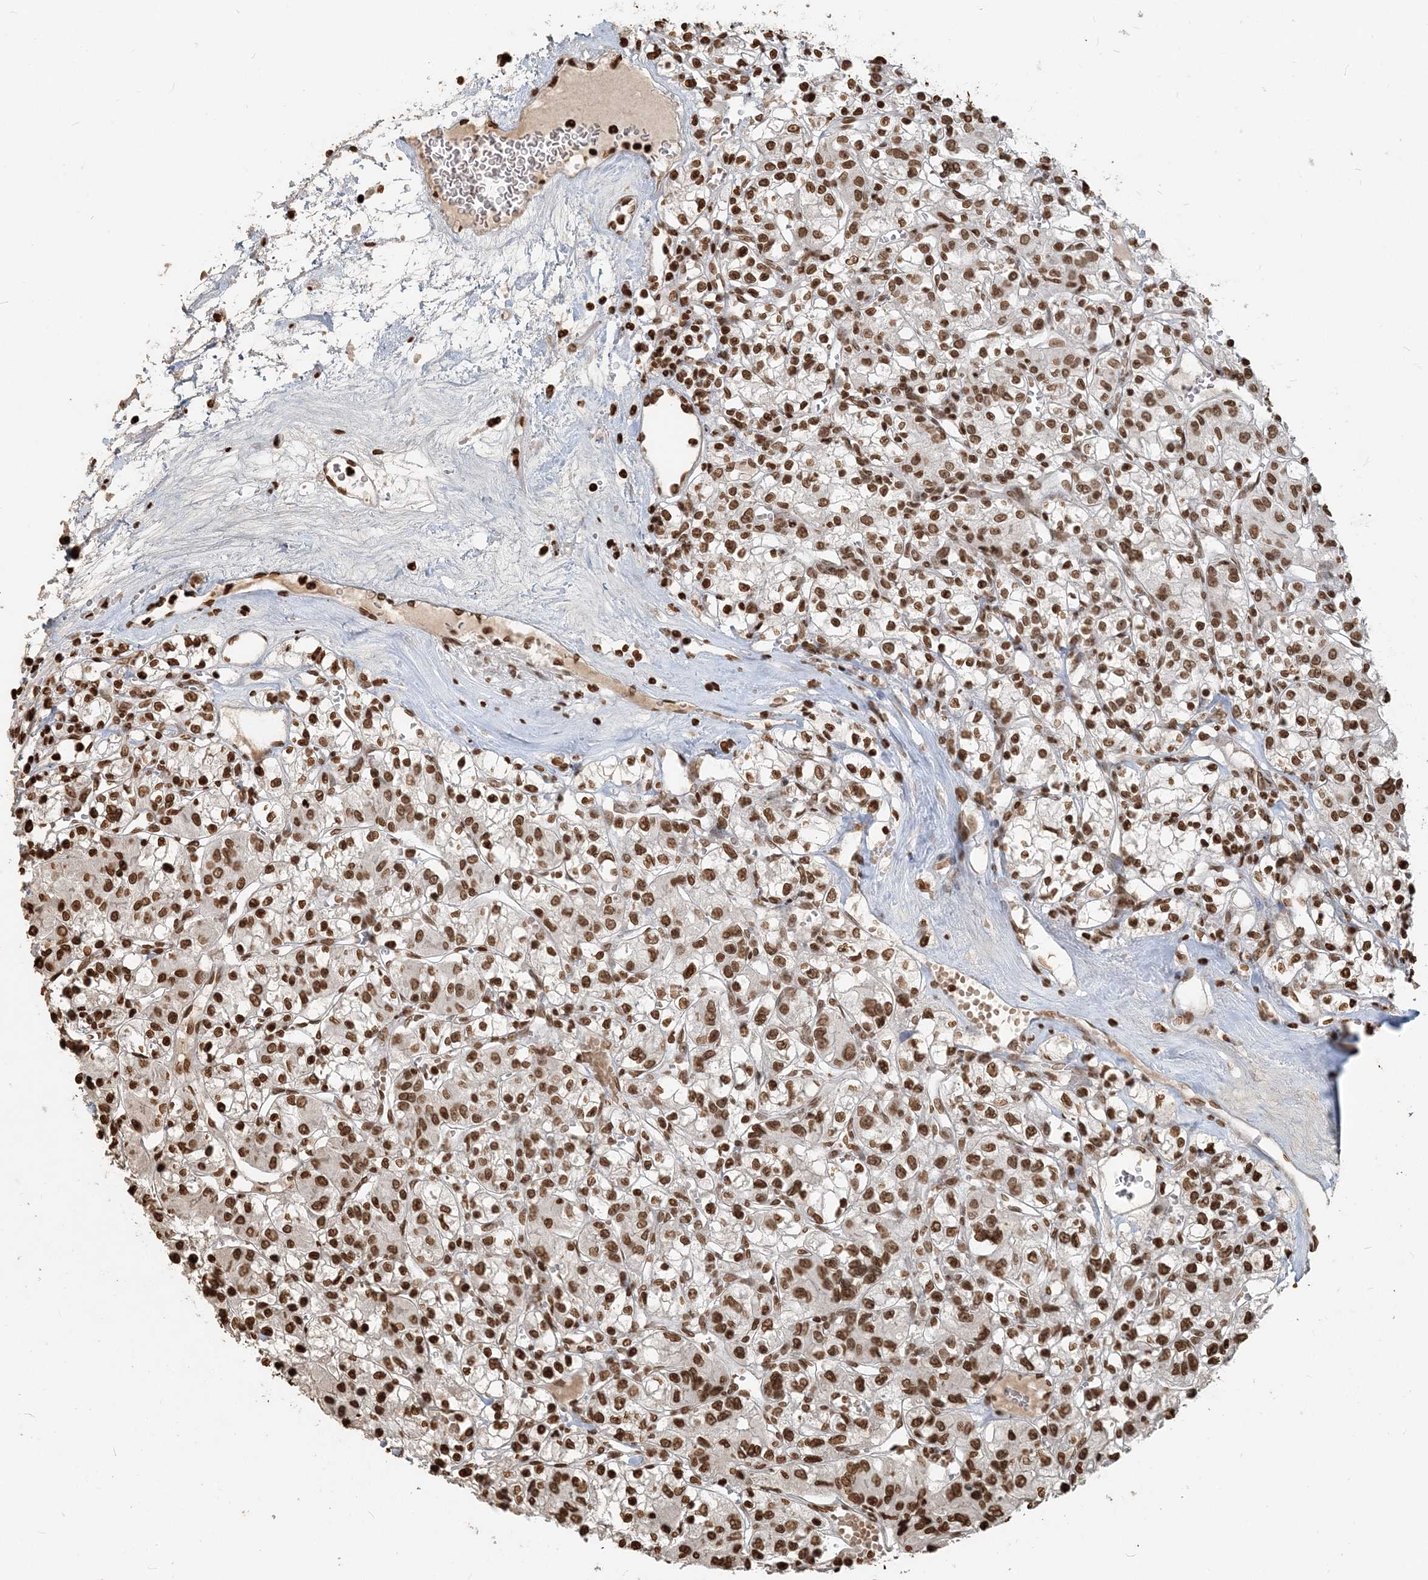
{"staining": {"intensity": "moderate", "quantity": ">75%", "location": "nuclear"}, "tissue": "renal cancer", "cell_type": "Tumor cells", "image_type": "cancer", "snomed": [{"axis": "morphology", "description": "Adenocarcinoma, NOS"}, {"axis": "topography", "description": "Kidney"}], "caption": "Tumor cells demonstrate medium levels of moderate nuclear positivity in about >75% of cells in adenocarcinoma (renal).", "gene": "H3-3B", "patient": {"sex": "female", "age": 59}}